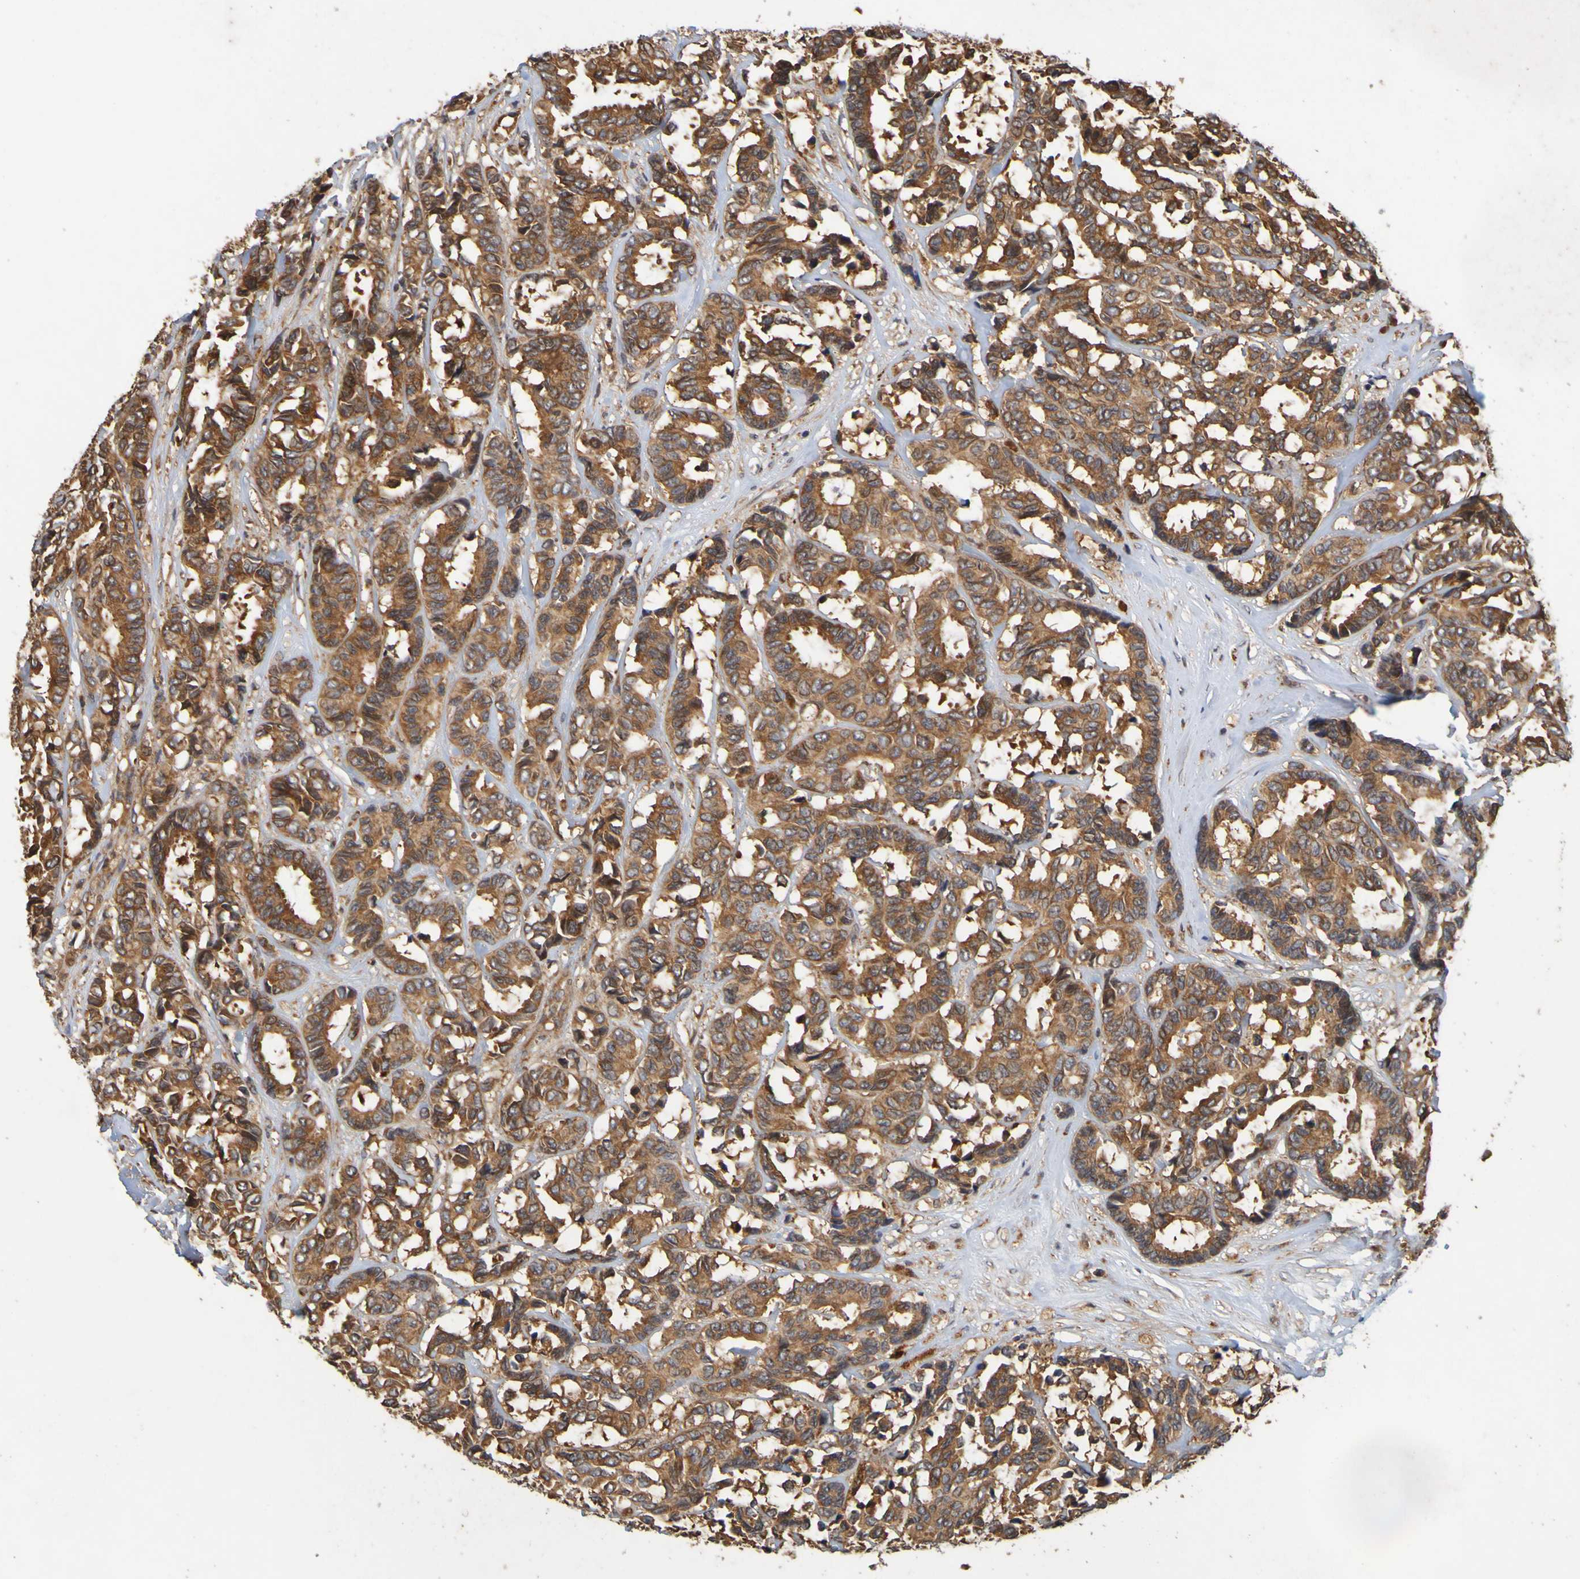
{"staining": {"intensity": "strong", "quantity": ">75%", "location": "cytoplasmic/membranous"}, "tissue": "breast cancer", "cell_type": "Tumor cells", "image_type": "cancer", "snomed": [{"axis": "morphology", "description": "Duct carcinoma"}, {"axis": "topography", "description": "Breast"}], "caption": "Immunohistochemistry of human breast cancer (intraductal carcinoma) reveals high levels of strong cytoplasmic/membranous expression in about >75% of tumor cells. The staining was performed using DAB to visualize the protein expression in brown, while the nuclei were stained in blue with hematoxylin (Magnification: 20x).", "gene": "OCRL", "patient": {"sex": "female", "age": 87}}